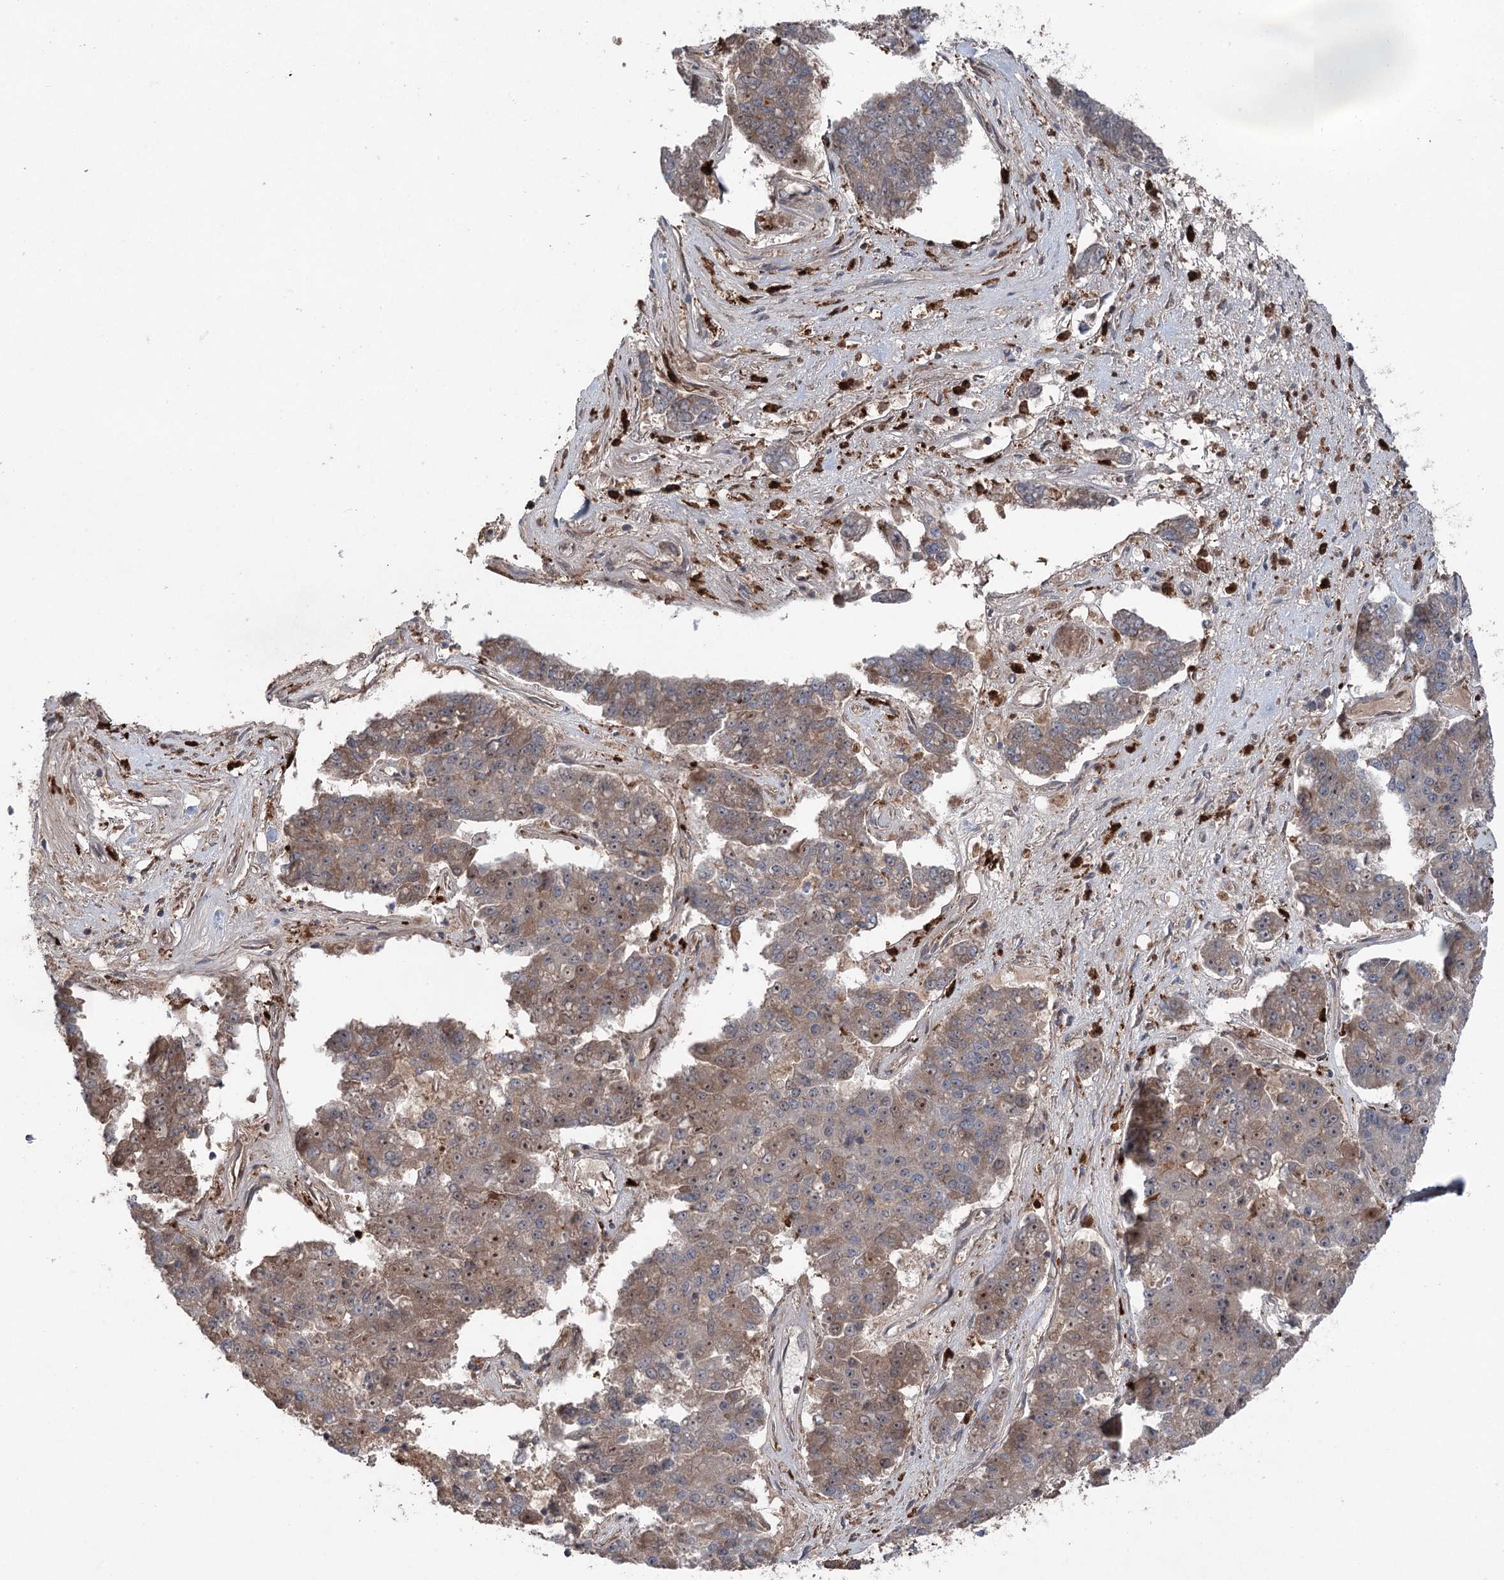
{"staining": {"intensity": "moderate", "quantity": "25%-75%", "location": "cytoplasmic/membranous,nuclear"}, "tissue": "pancreatic cancer", "cell_type": "Tumor cells", "image_type": "cancer", "snomed": [{"axis": "morphology", "description": "Adenocarcinoma, NOS"}, {"axis": "topography", "description": "Pancreas"}], "caption": "Immunohistochemistry (IHC) (DAB (3,3'-diaminobenzidine)) staining of pancreatic cancer (adenocarcinoma) exhibits moderate cytoplasmic/membranous and nuclear protein expression in about 25%-75% of tumor cells.", "gene": "PPP1R21", "patient": {"sex": "male", "age": 50}}